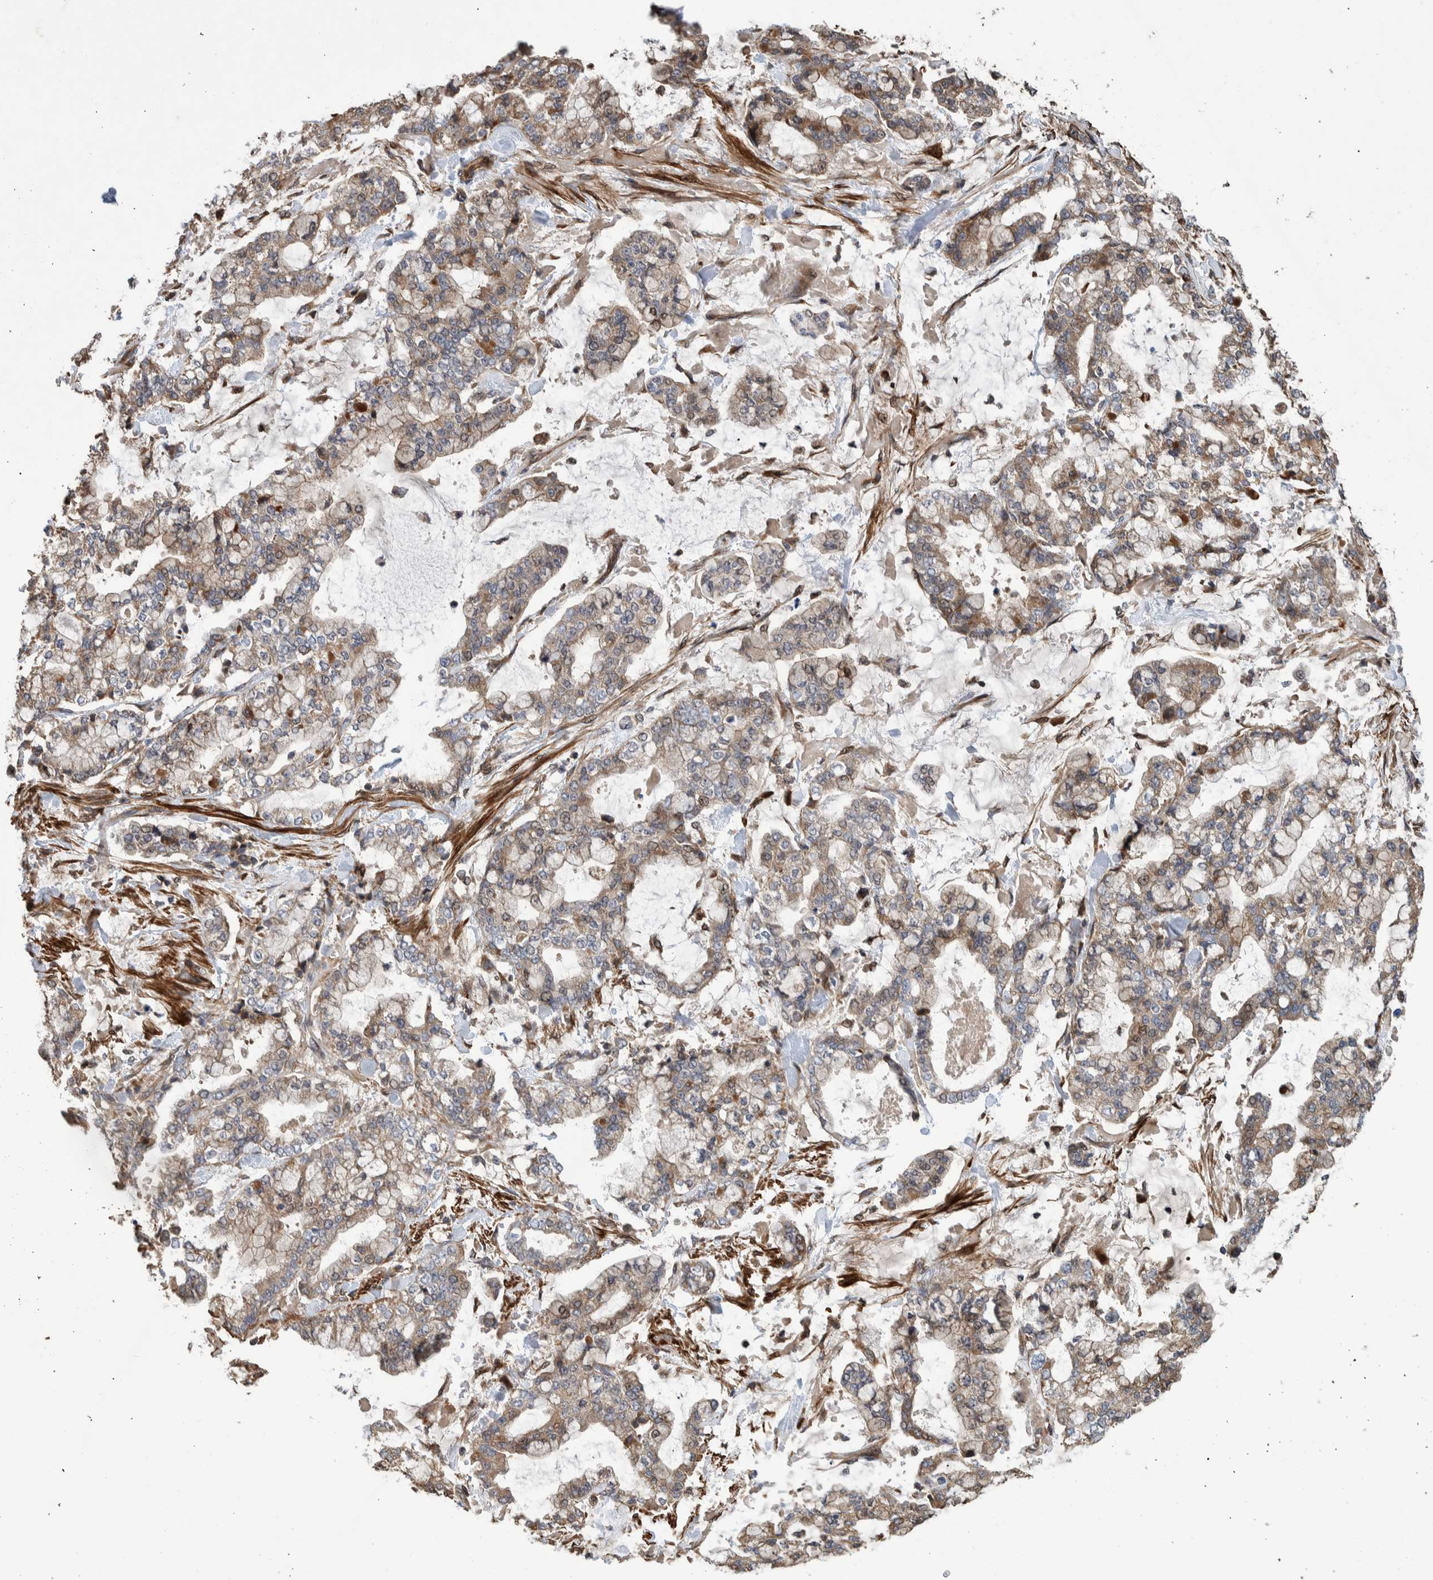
{"staining": {"intensity": "weak", "quantity": ">75%", "location": "cytoplasmic/membranous"}, "tissue": "stomach cancer", "cell_type": "Tumor cells", "image_type": "cancer", "snomed": [{"axis": "morphology", "description": "Normal tissue, NOS"}, {"axis": "morphology", "description": "Adenocarcinoma, NOS"}, {"axis": "topography", "description": "Stomach, upper"}, {"axis": "topography", "description": "Stomach"}], "caption": "Weak cytoplasmic/membranous positivity is present in about >75% of tumor cells in stomach adenocarcinoma.", "gene": "B3GNTL1", "patient": {"sex": "male", "age": 76}}